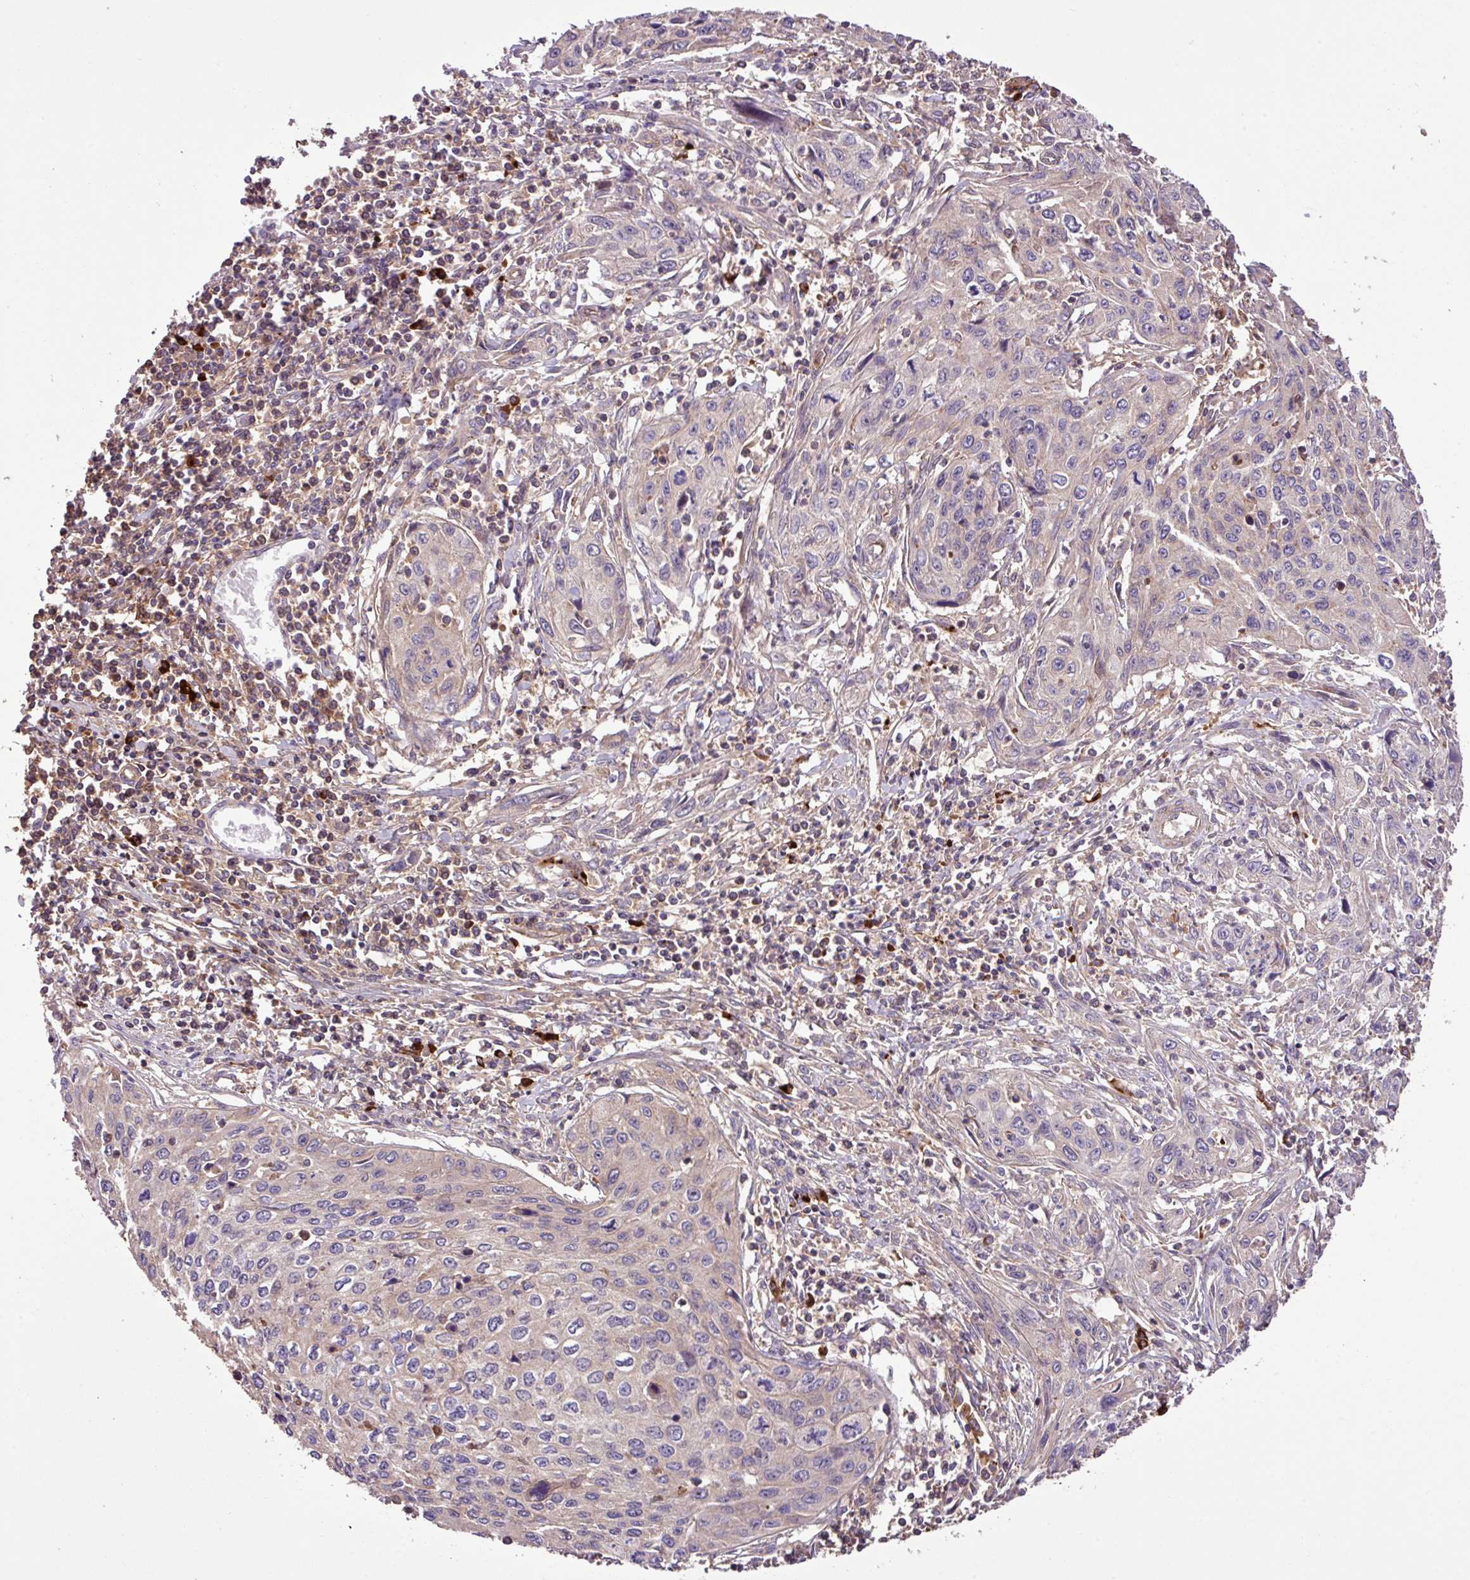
{"staining": {"intensity": "weak", "quantity": "<25%", "location": "cytoplasmic/membranous"}, "tissue": "cervical cancer", "cell_type": "Tumor cells", "image_type": "cancer", "snomed": [{"axis": "morphology", "description": "Squamous cell carcinoma, NOS"}, {"axis": "topography", "description": "Cervix"}], "caption": "Human cervical squamous cell carcinoma stained for a protein using IHC demonstrates no positivity in tumor cells.", "gene": "ZNF266", "patient": {"sex": "female", "age": 32}}